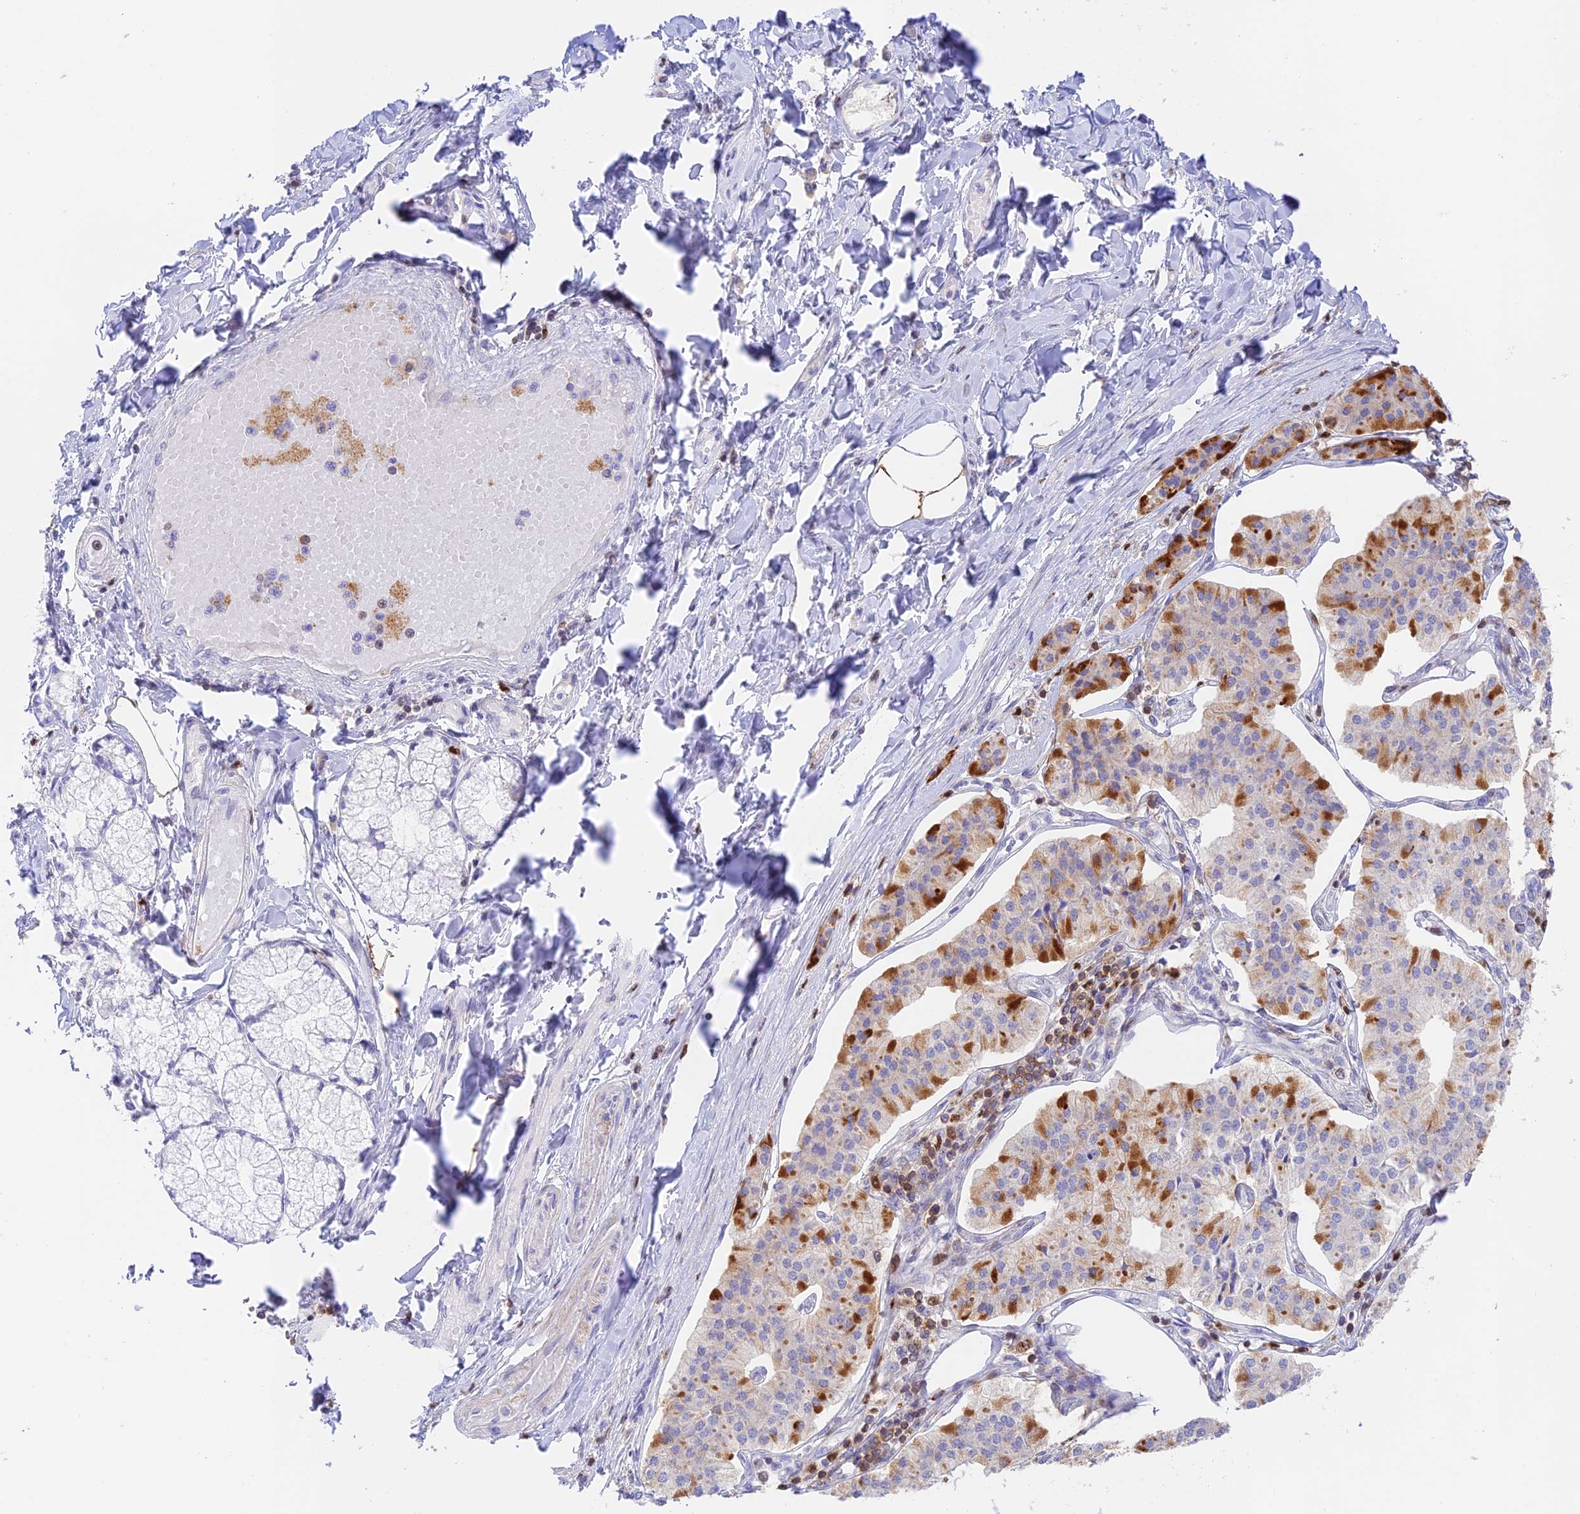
{"staining": {"intensity": "moderate", "quantity": "<25%", "location": "cytoplasmic/membranous"}, "tissue": "pancreatic cancer", "cell_type": "Tumor cells", "image_type": "cancer", "snomed": [{"axis": "morphology", "description": "Adenocarcinoma, NOS"}, {"axis": "topography", "description": "Pancreas"}], "caption": "The histopathology image displays staining of adenocarcinoma (pancreatic), revealing moderate cytoplasmic/membranous protein positivity (brown color) within tumor cells.", "gene": "DENND1C", "patient": {"sex": "female", "age": 50}}